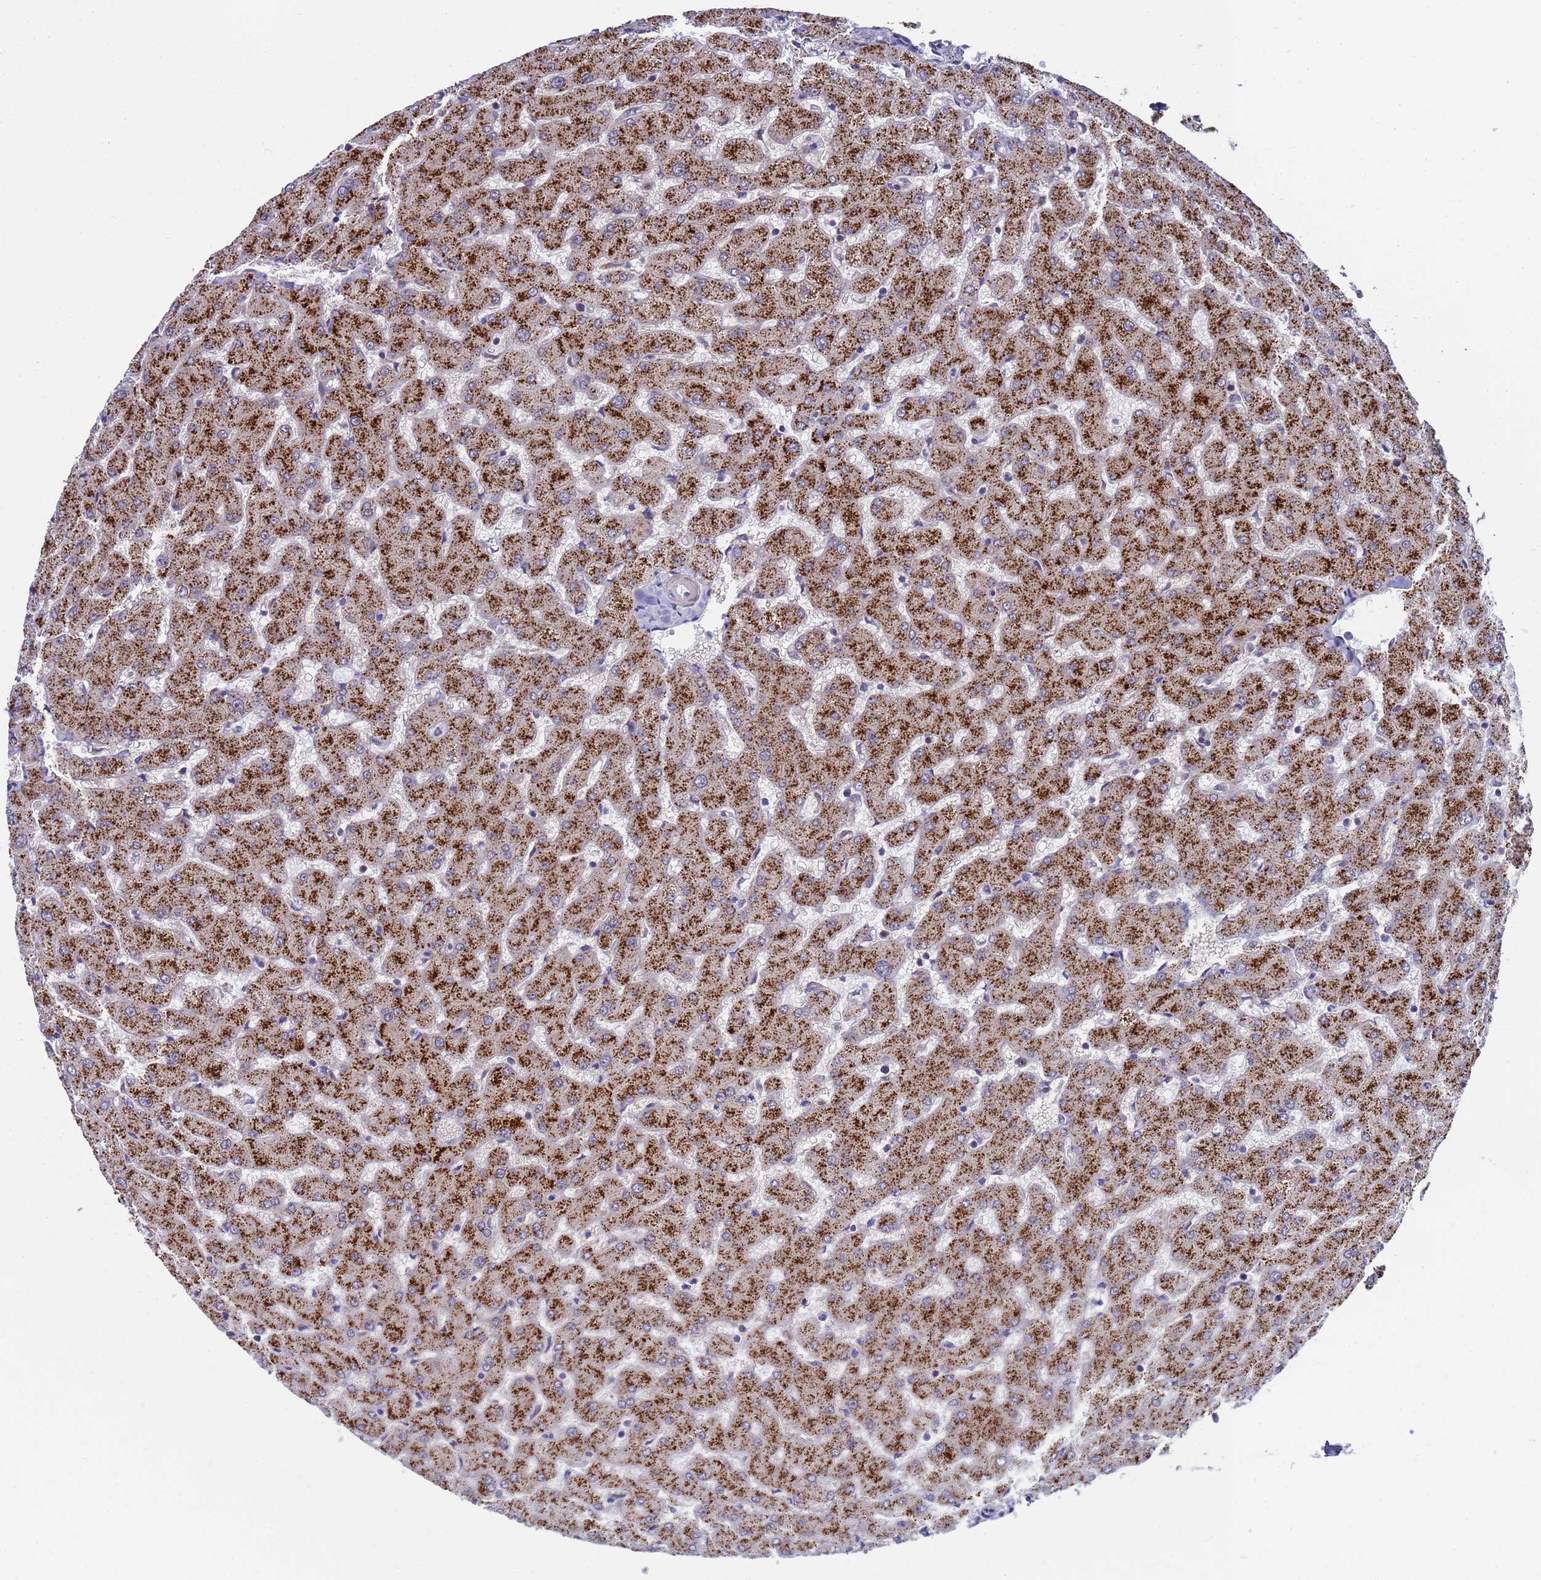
{"staining": {"intensity": "negative", "quantity": "none", "location": "none"}, "tissue": "liver", "cell_type": "Cholangiocytes", "image_type": "normal", "snomed": [{"axis": "morphology", "description": "Normal tissue, NOS"}, {"axis": "topography", "description": "Liver"}], "caption": "DAB (3,3'-diaminobenzidine) immunohistochemical staining of benign liver displays no significant staining in cholangiocytes. The staining was performed using DAB to visualize the protein expression in brown, while the nuclei were stained in blue with hematoxylin (Magnification: 20x).", "gene": "ENOSF1", "patient": {"sex": "female", "age": 63}}